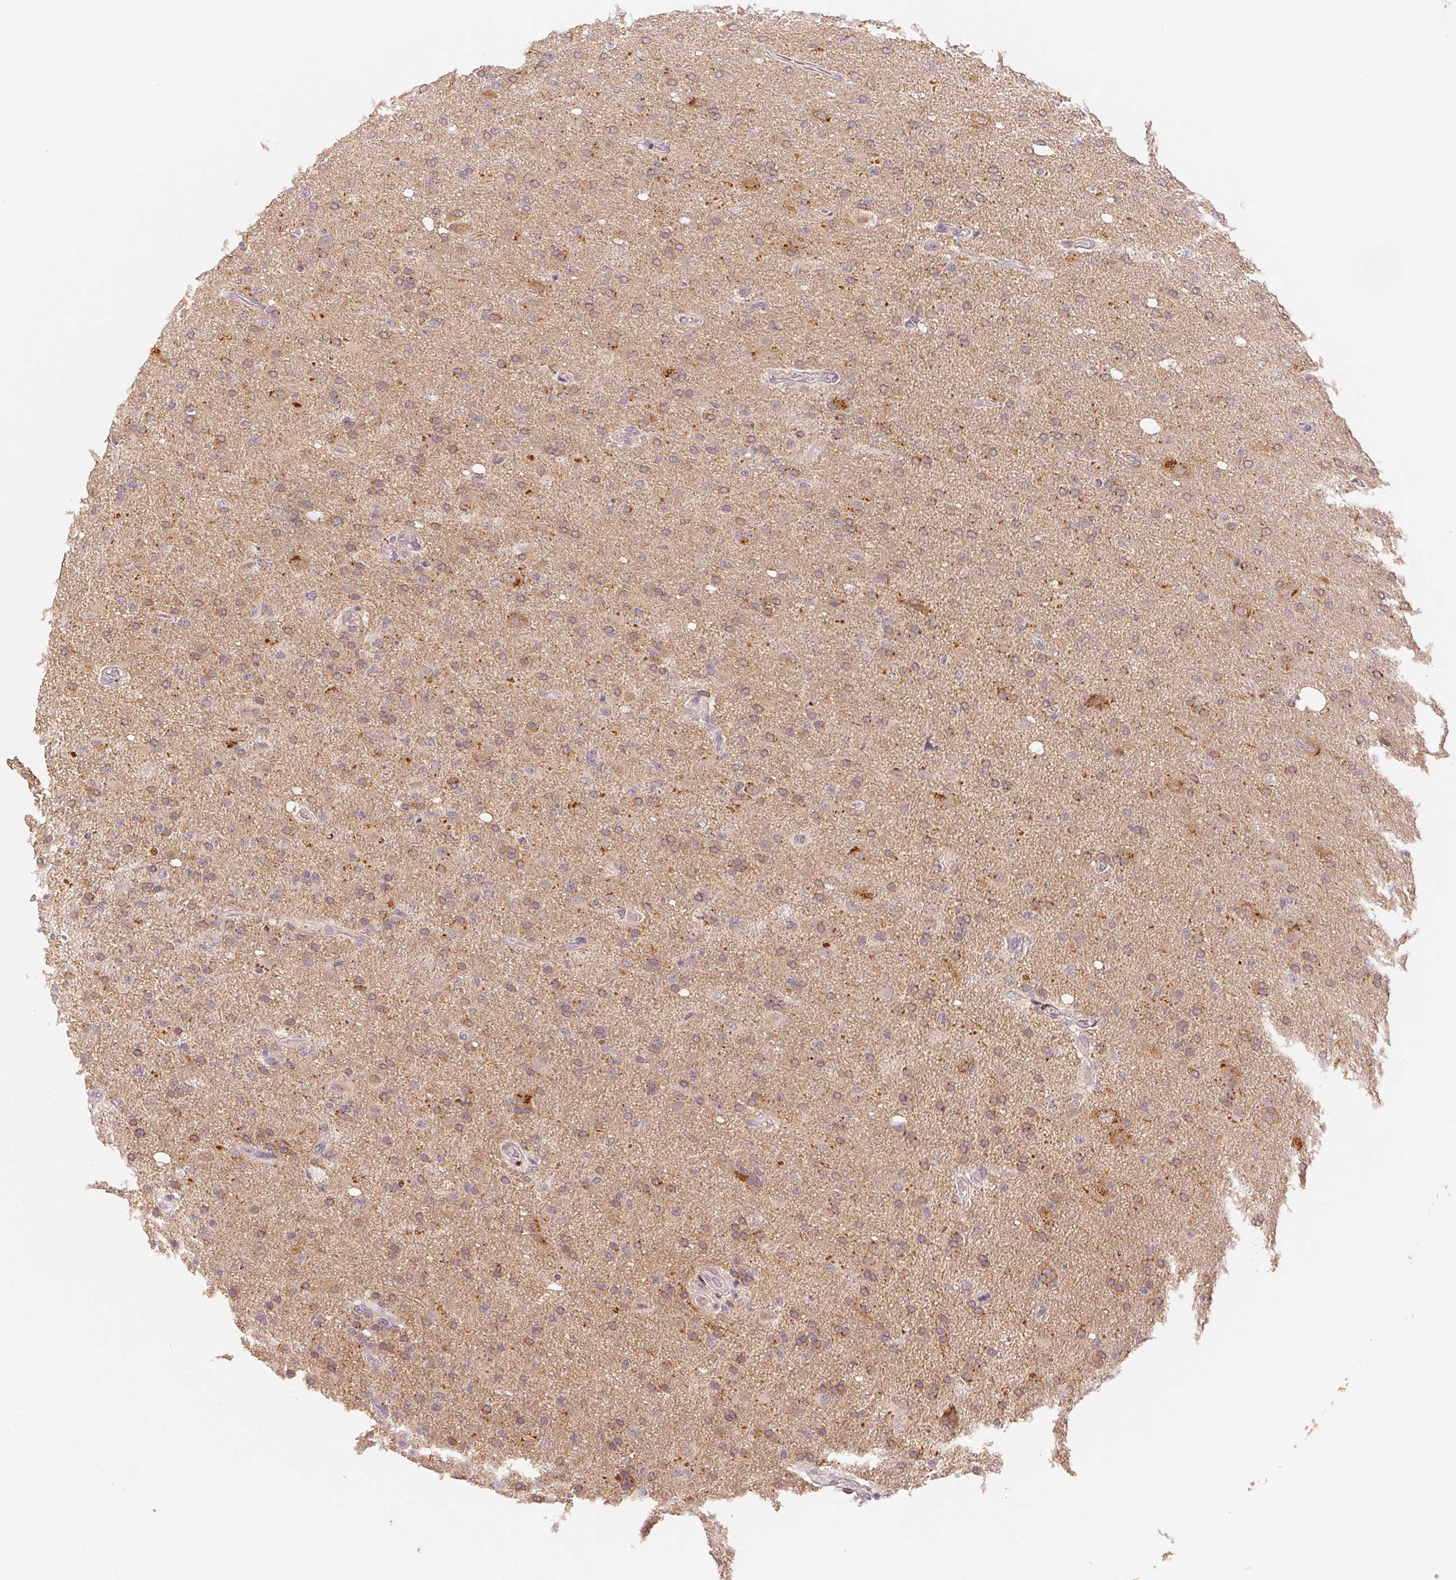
{"staining": {"intensity": "weak", "quantity": "25%-75%", "location": "cytoplasmic/membranous"}, "tissue": "glioma", "cell_type": "Tumor cells", "image_type": "cancer", "snomed": [{"axis": "morphology", "description": "Glioma, malignant, High grade"}, {"axis": "topography", "description": "Cerebral cortex"}], "caption": "Immunohistochemical staining of malignant glioma (high-grade) exhibits low levels of weak cytoplasmic/membranous expression in approximately 25%-75% of tumor cells.", "gene": "MAP1LC3A", "patient": {"sex": "male", "age": 70}}